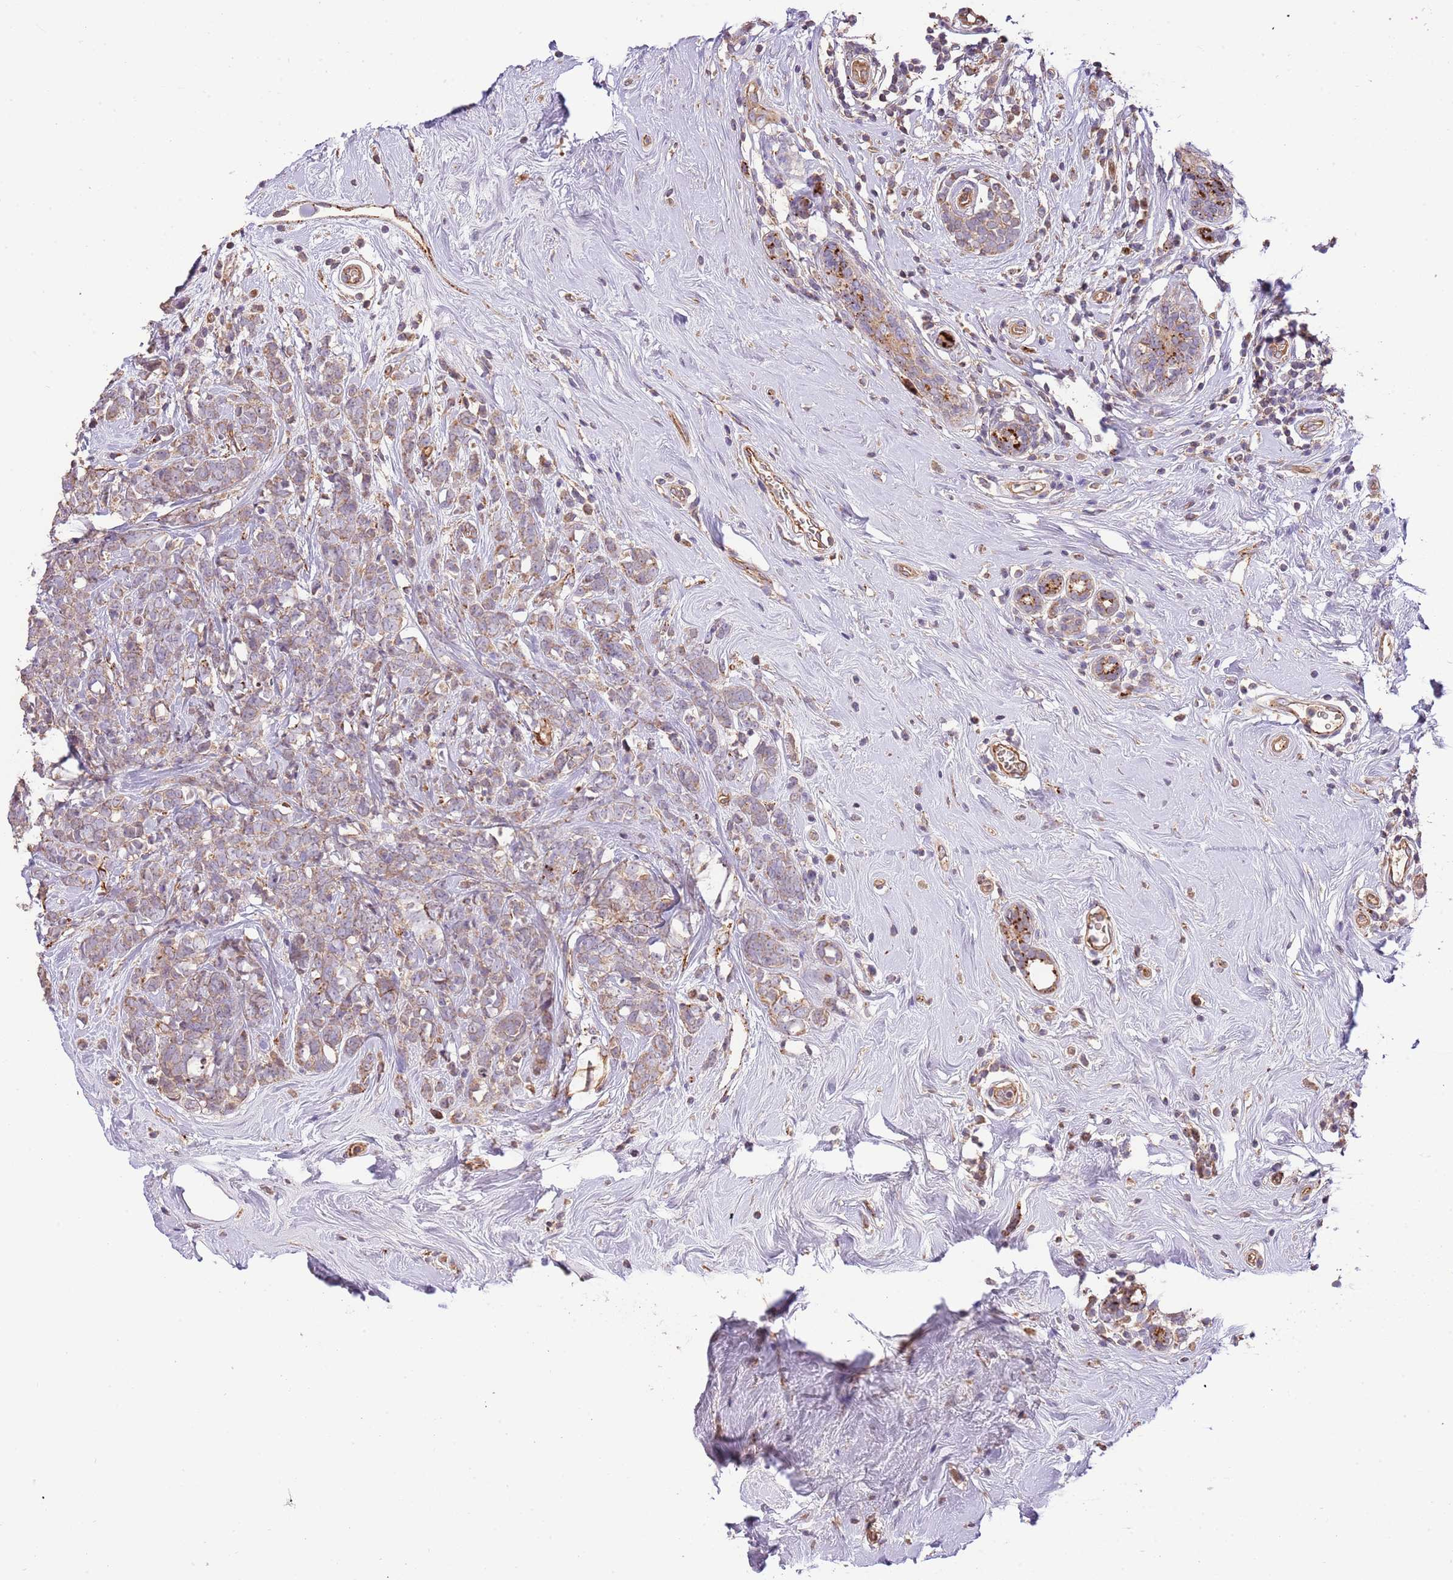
{"staining": {"intensity": "weak", "quantity": ">75%", "location": "cytoplasmic/membranous"}, "tissue": "breast cancer", "cell_type": "Tumor cells", "image_type": "cancer", "snomed": [{"axis": "morphology", "description": "Lobular carcinoma"}, {"axis": "topography", "description": "Breast"}], "caption": "This histopathology image exhibits IHC staining of breast cancer, with low weak cytoplasmic/membranous positivity in approximately >75% of tumor cells.", "gene": "DOCK6", "patient": {"sex": "female", "age": 58}}